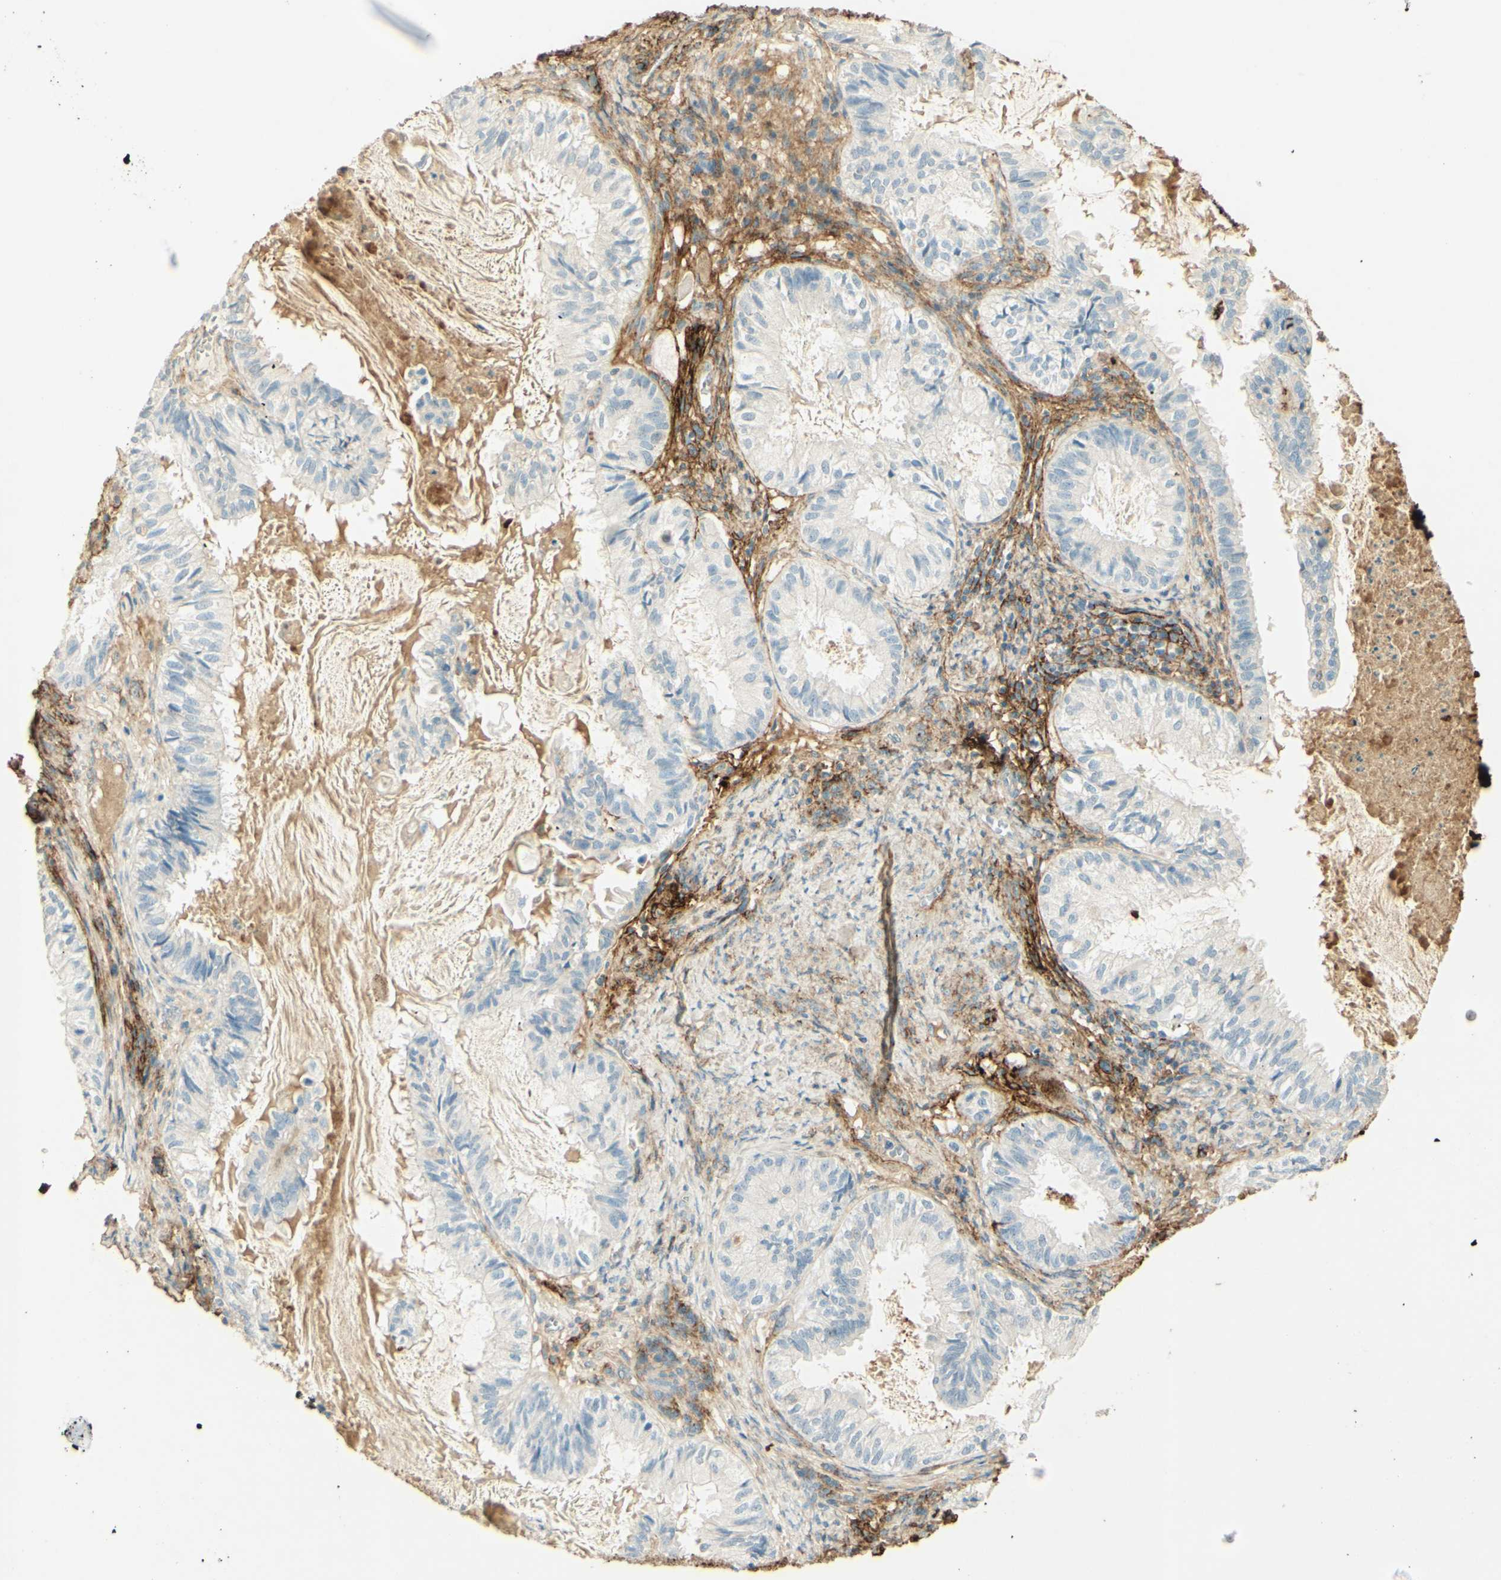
{"staining": {"intensity": "weak", "quantity": "<25%", "location": "cytoplasmic/membranous"}, "tissue": "cervical cancer", "cell_type": "Tumor cells", "image_type": "cancer", "snomed": [{"axis": "morphology", "description": "Normal tissue, NOS"}, {"axis": "morphology", "description": "Adenocarcinoma, NOS"}, {"axis": "topography", "description": "Cervix"}, {"axis": "topography", "description": "Endometrium"}], "caption": "IHC micrograph of neoplastic tissue: human adenocarcinoma (cervical) stained with DAB (3,3'-diaminobenzidine) demonstrates no significant protein positivity in tumor cells.", "gene": "TNN", "patient": {"sex": "female", "age": 86}}